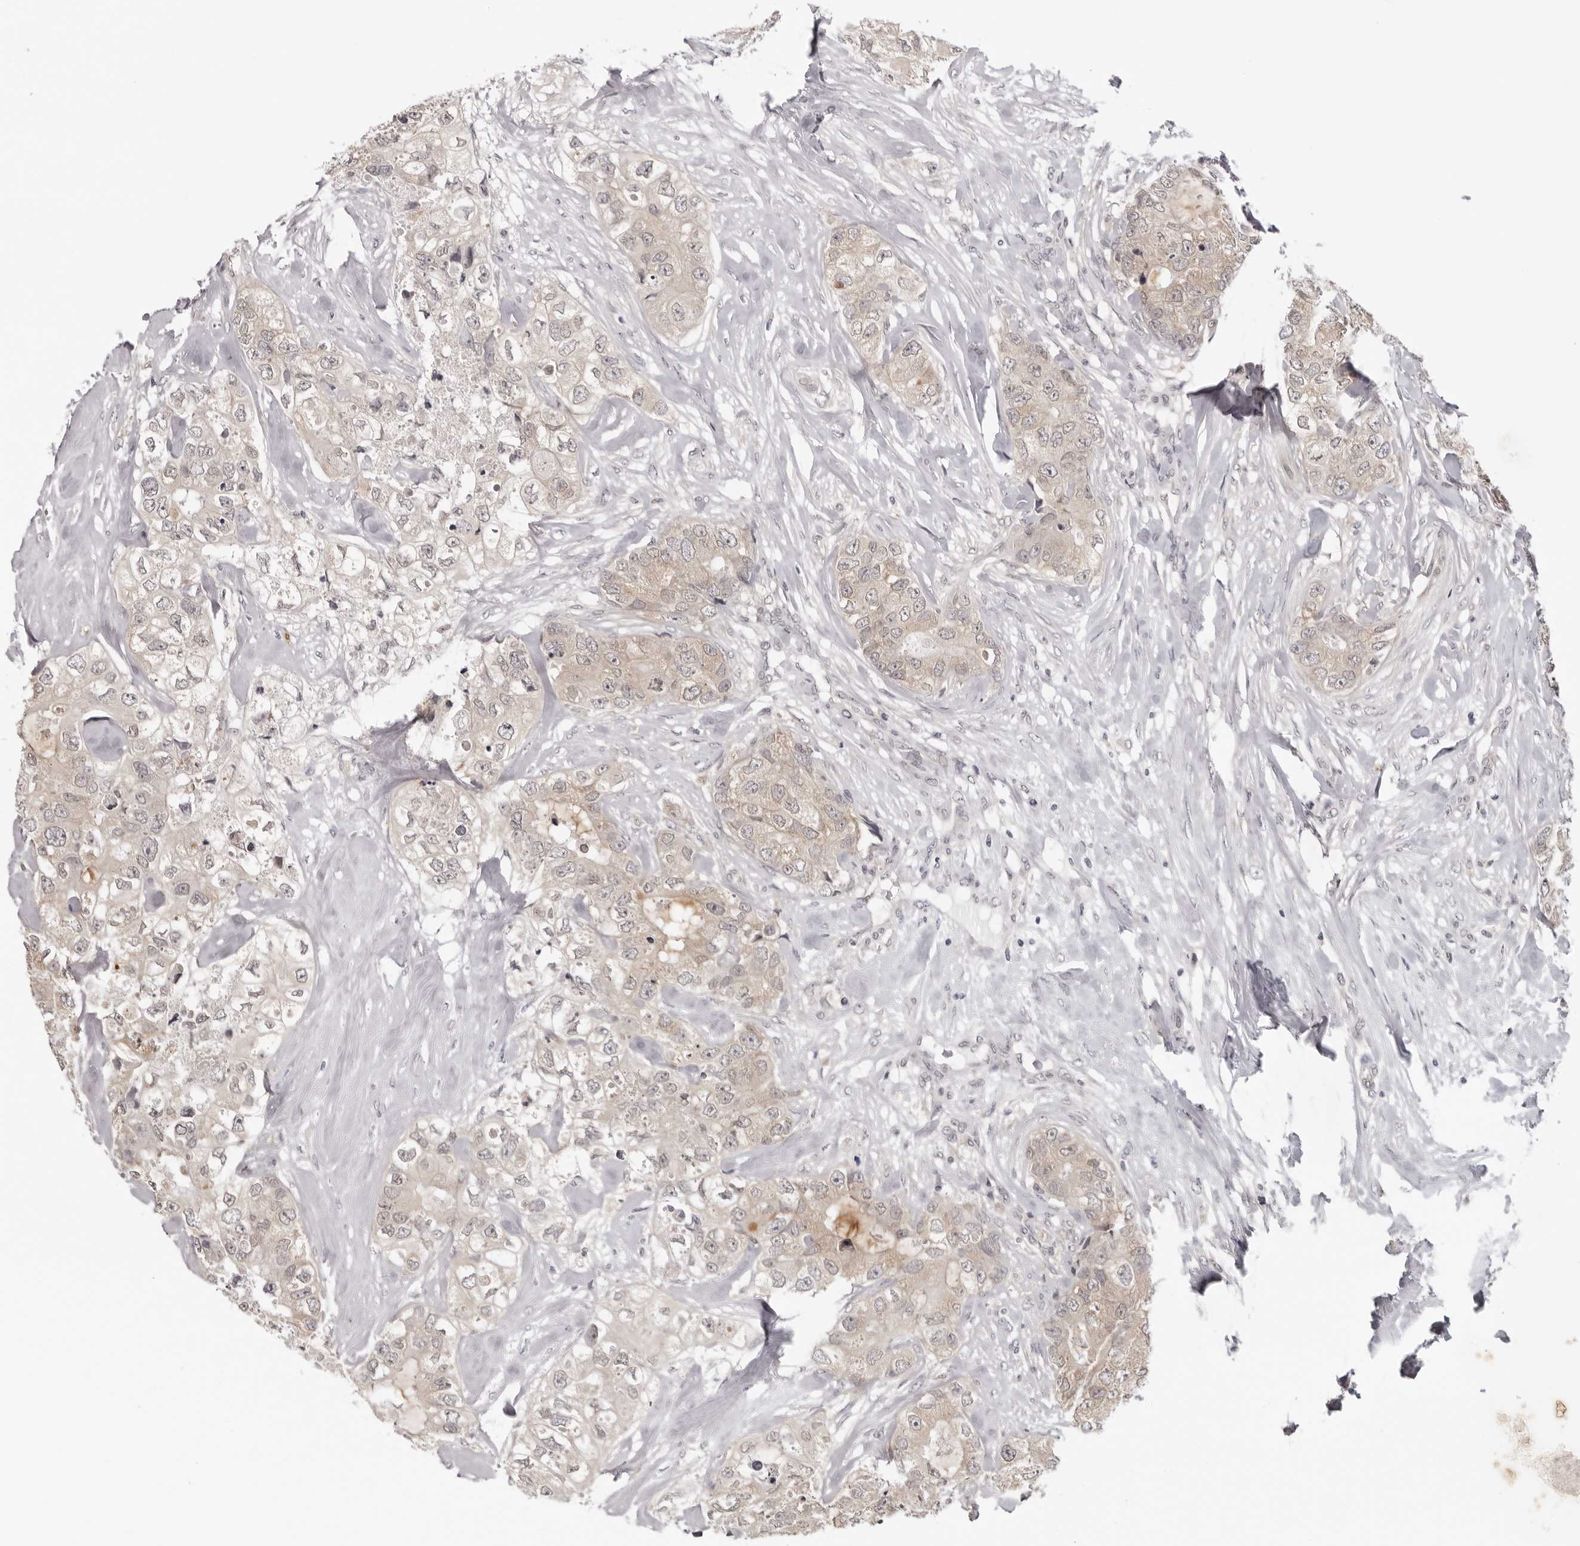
{"staining": {"intensity": "weak", "quantity": "25%-75%", "location": "cytoplasmic/membranous"}, "tissue": "breast cancer", "cell_type": "Tumor cells", "image_type": "cancer", "snomed": [{"axis": "morphology", "description": "Duct carcinoma"}, {"axis": "topography", "description": "Breast"}], "caption": "Brown immunohistochemical staining in human breast infiltrating ductal carcinoma displays weak cytoplasmic/membranous positivity in approximately 25%-75% of tumor cells.", "gene": "PRUNE1", "patient": {"sex": "female", "age": 62}}